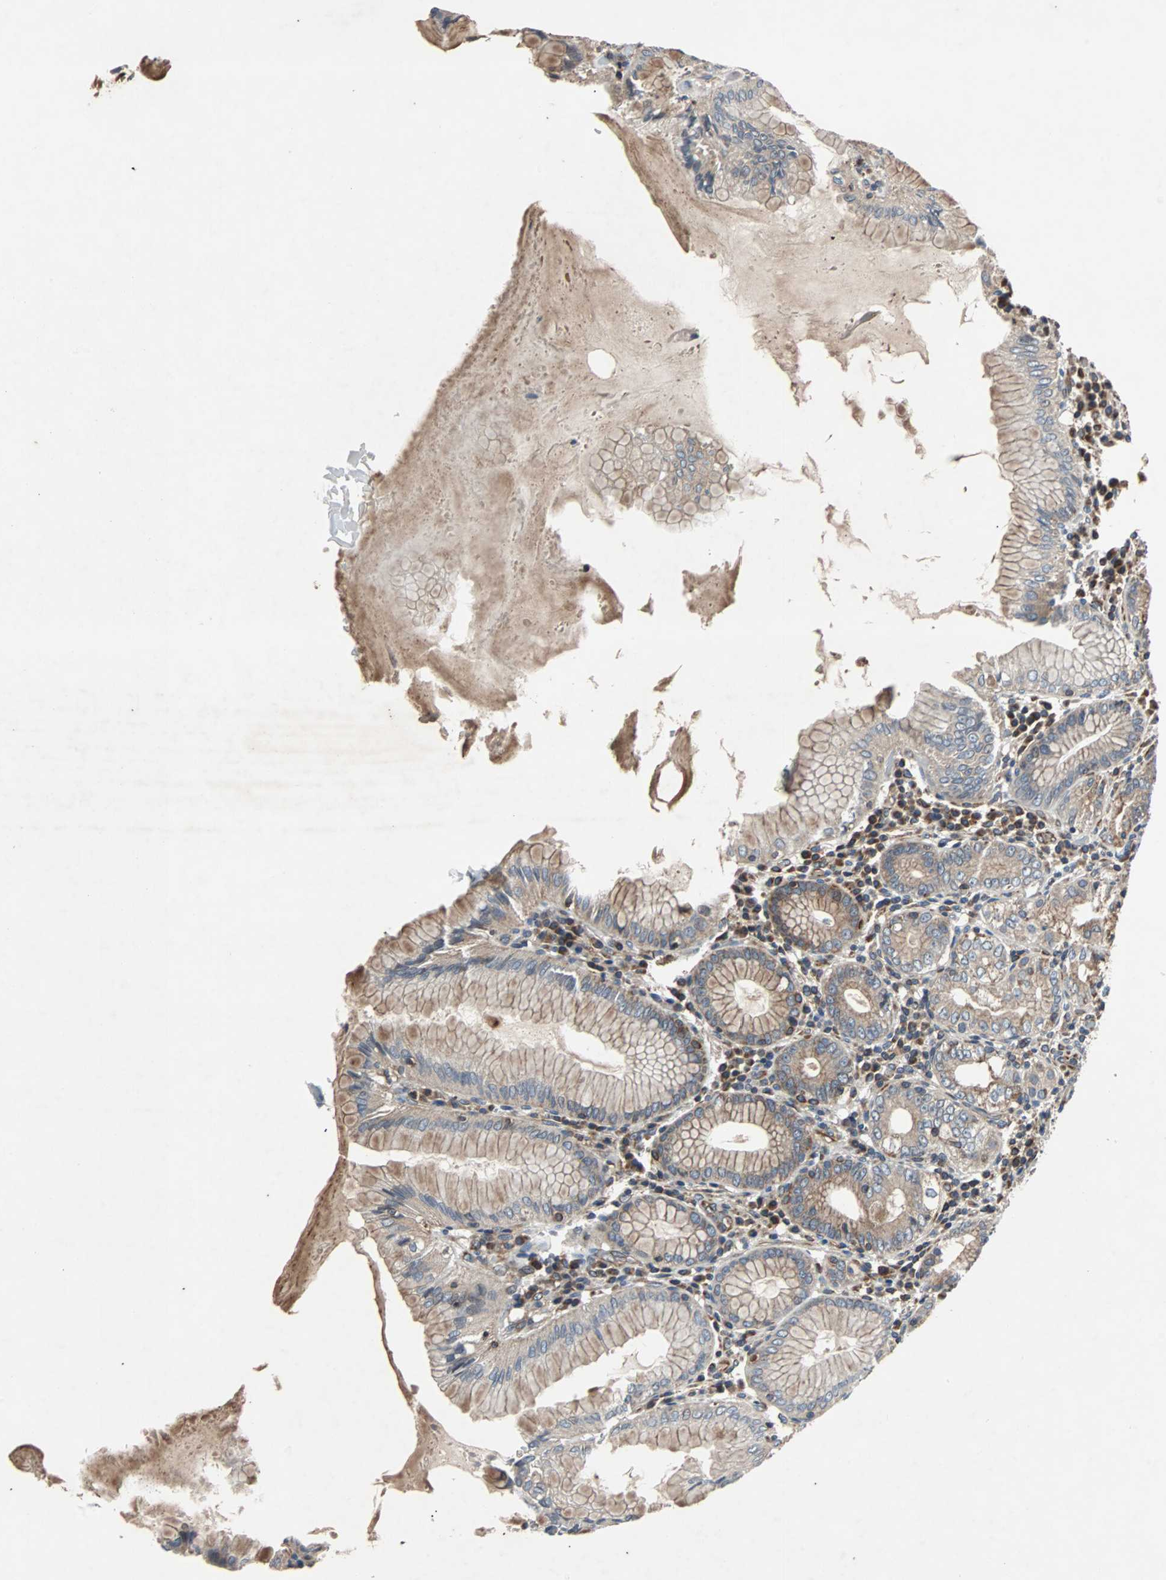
{"staining": {"intensity": "moderate", "quantity": ">75%", "location": "cytoplasmic/membranous"}, "tissue": "stomach", "cell_type": "Glandular cells", "image_type": "normal", "snomed": [{"axis": "morphology", "description": "Normal tissue, NOS"}, {"axis": "topography", "description": "Stomach, lower"}], "caption": "Immunohistochemistry image of normal human stomach stained for a protein (brown), which demonstrates medium levels of moderate cytoplasmic/membranous staining in approximately >75% of glandular cells.", "gene": "ACTR3", "patient": {"sex": "female", "age": 76}}